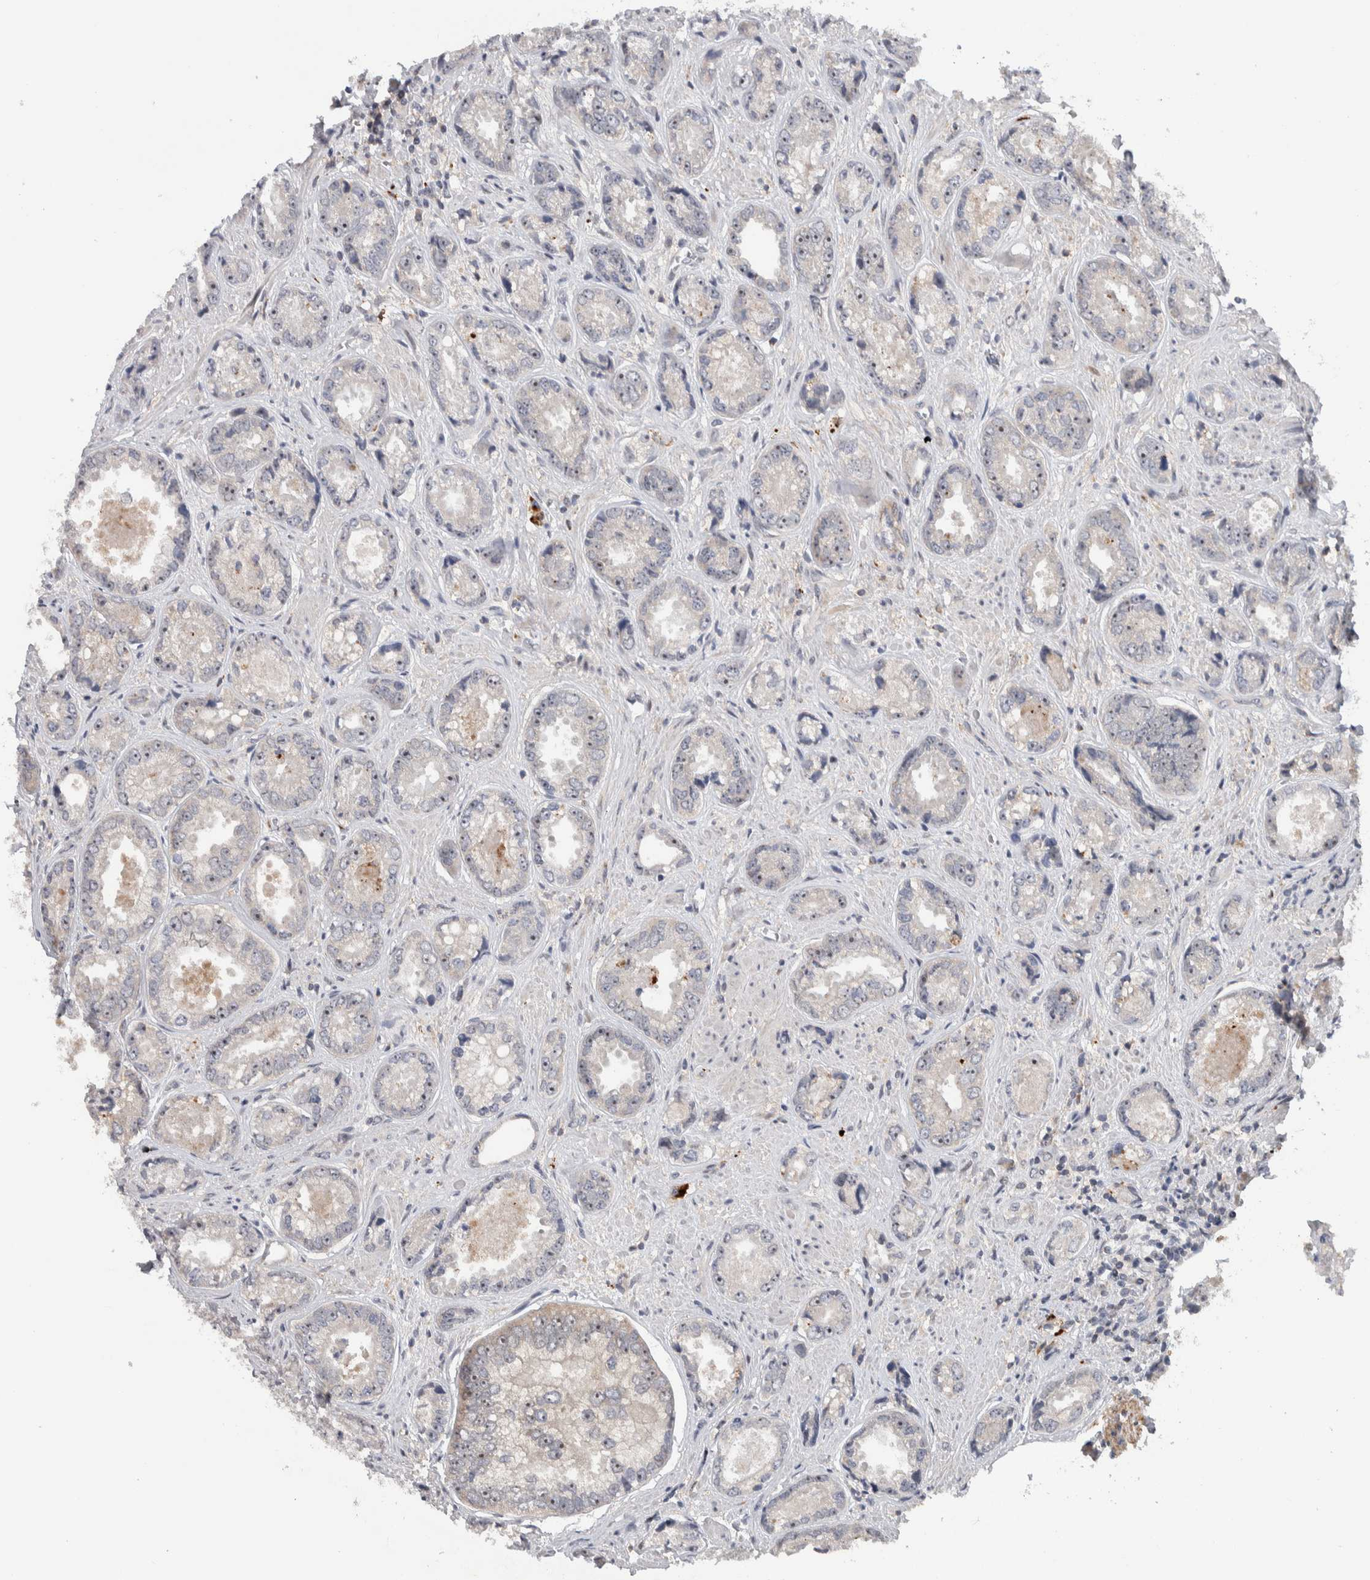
{"staining": {"intensity": "moderate", "quantity": "<25%", "location": "cytoplasmic/membranous"}, "tissue": "prostate cancer", "cell_type": "Tumor cells", "image_type": "cancer", "snomed": [{"axis": "morphology", "description": "Adenocarcinoma, High grade"}, {"axis": "topography", "description": "Prostate"}], "caption": "Prostate cancer (high-grade adenocarcinoma) stained with immunohistochemistry exhibits moderate cytoplasmic/membranous expression in about <25% of tumor cells.", "gene": "PRRG4", "patient": {"sex": "male", "age": 61}}